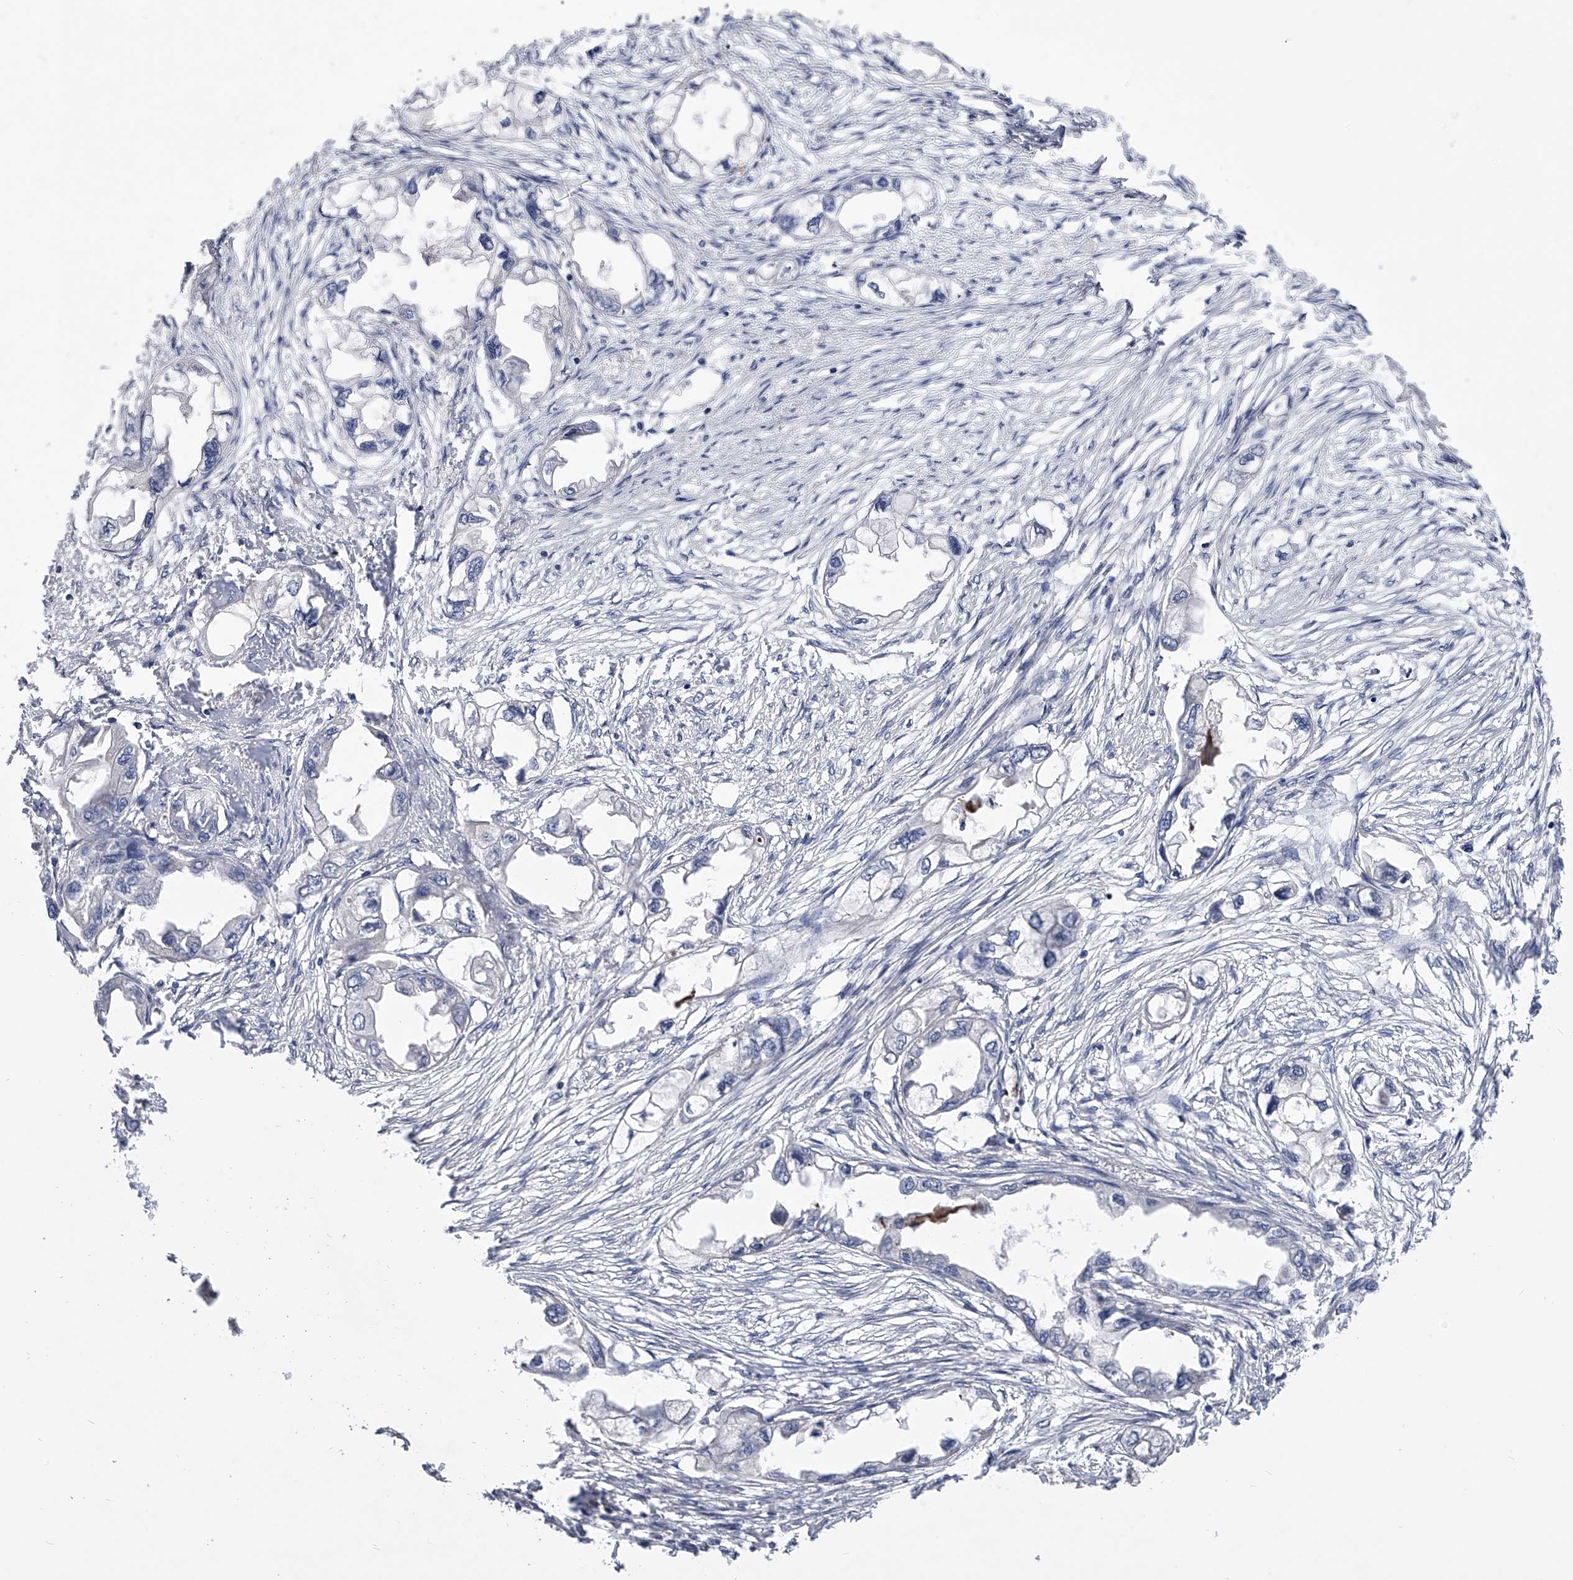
{"staining": {"intensity": "negative", "quantity": "none", "location": "none"}, "tissue": "endometrial cancer", "cell_type": "Tumor cells", "image_type": "cancer", "snomed": [{"axis": "morphology", "description": "Adenocarcinoma, NOS"}, {"axis": "morphology", "description": "Adenocarcinoma, metastatic, NOS"}, {"axis": "topography", "description": "Adipose tissue"}, {"axis": "topography", "description": "Endometrium"}], "caption": "The IHC photomicrograph has no significant positivity in tumor cells of endometrial metastatic adenocarcinoma tissue.", "gene": "MDN1", "patient": {"sex": "female", "age": 67}}